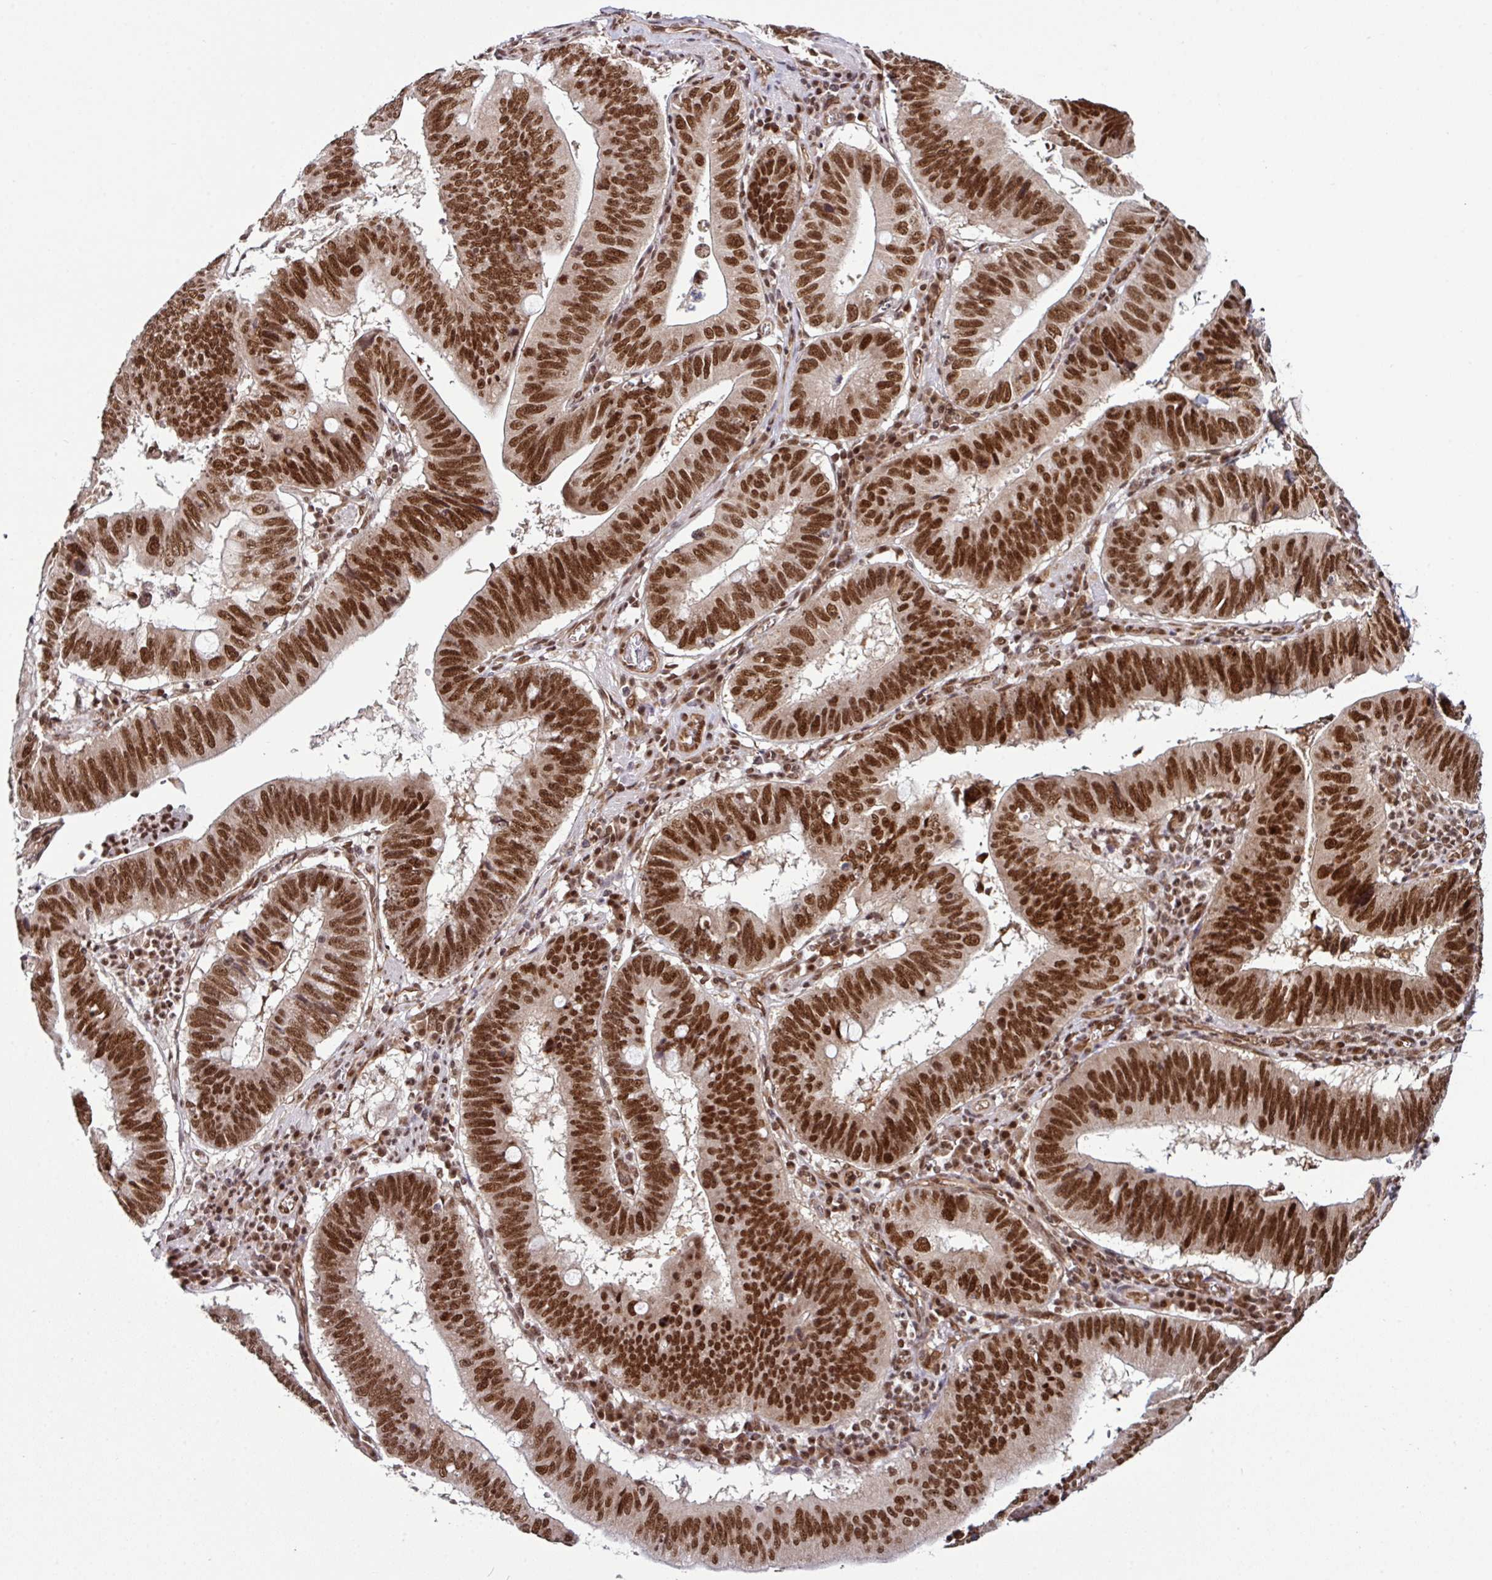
{"staining": {"intensity": "strong", "quantity": ">75%", "location": "nuclear"}, "tissue": "stomach cancer", "cell_type": "Tumor cells", "image_type": "cancer", "snomed": [{"axis": "morphology", "description": "Adenocarcinoma, NOS"}, {"axis": "topography", "description": "Stomach"}], "caption": "Protein staining reveals strong nuclear staining in approximately >75% of tumor cells in adenocarcinoma (stomach).", "gene": "MORF4L2", "patient": {"sex": "male", "age": 59}}